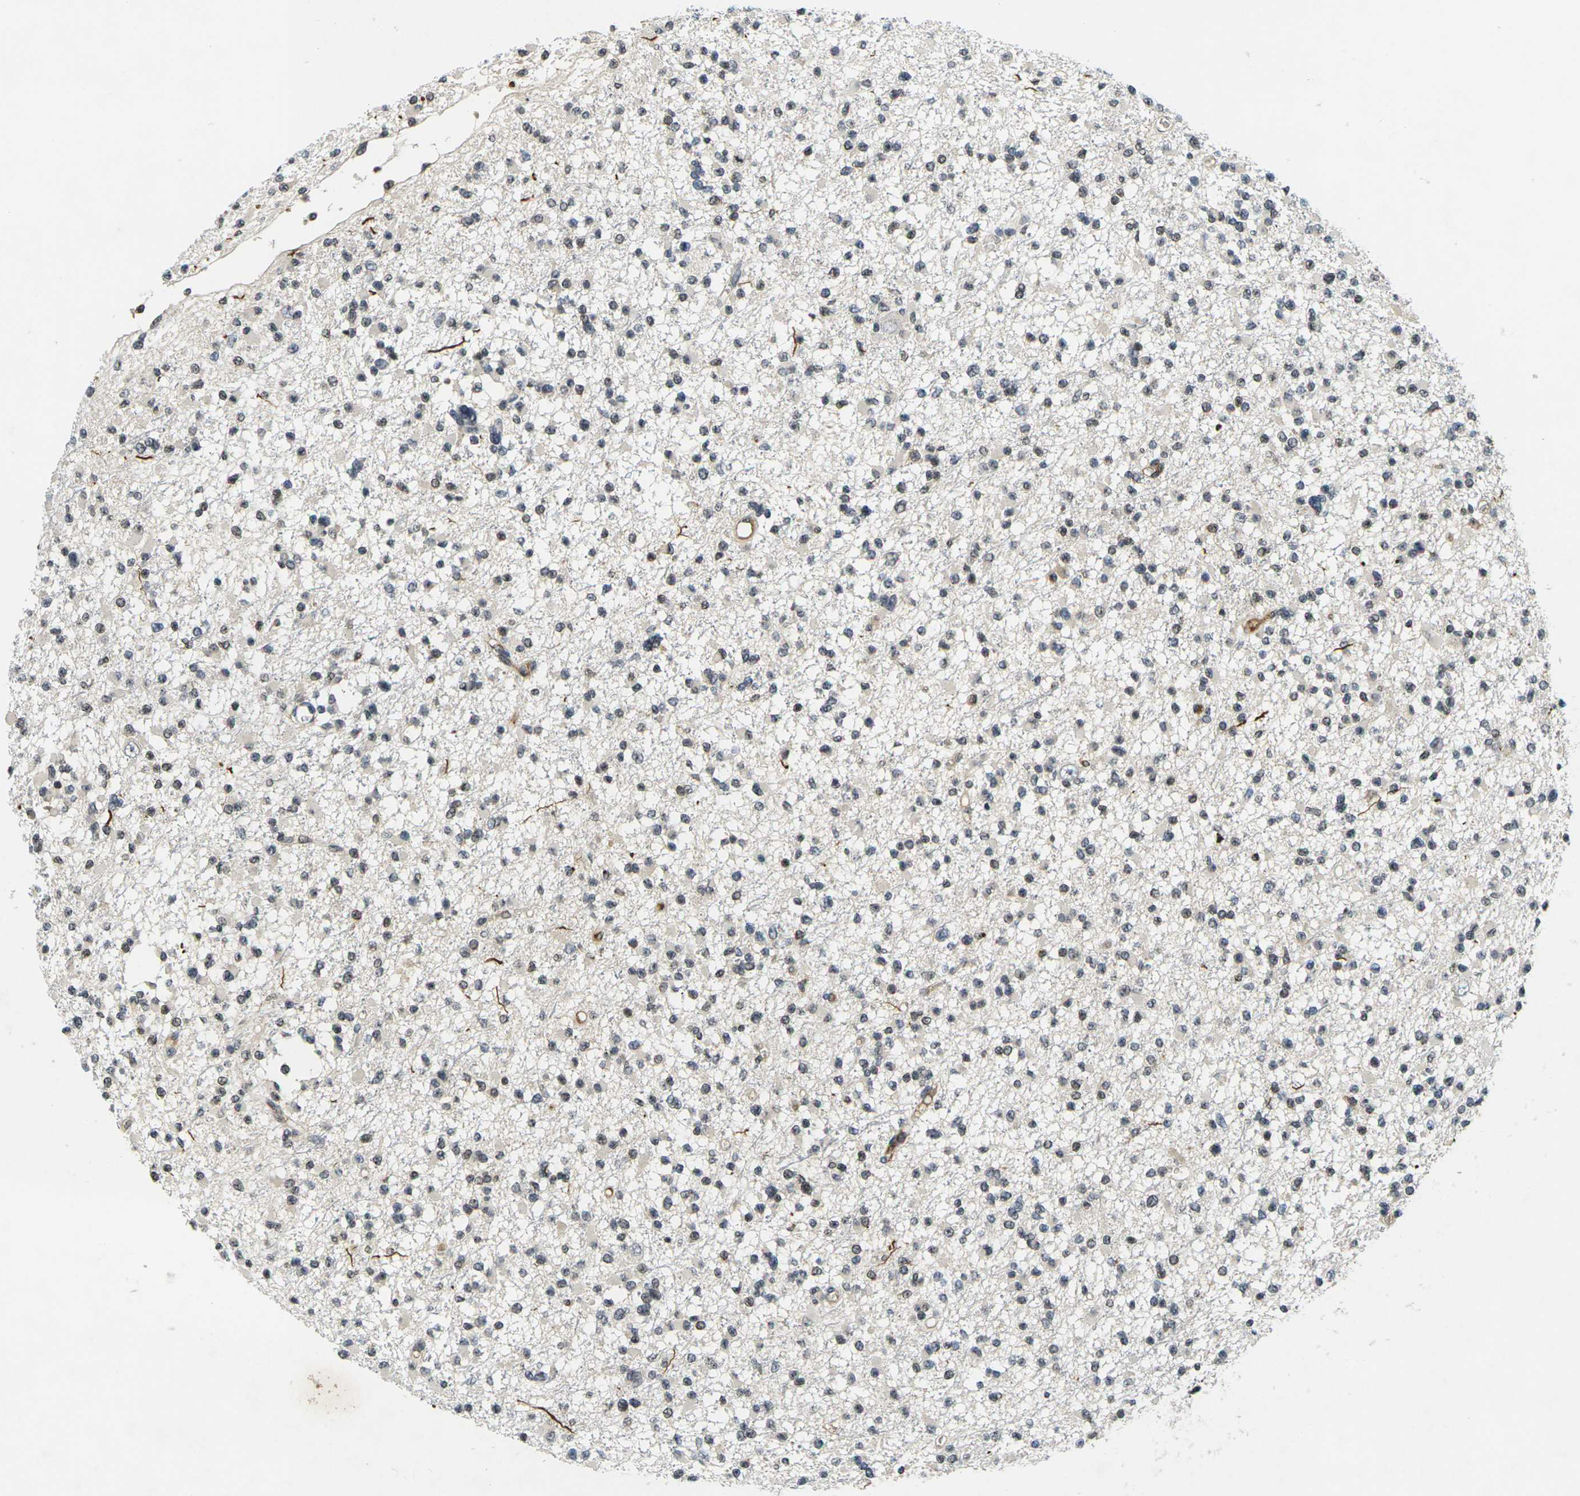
{"staining": {"intensity": "negative", "quantity": "none", "location": "none"}, "tissue": "glioma", "cell_type": "Tumor cells", "image_type": "cancer", "snomed": [{"axis": "morphology", "description": "Glioma, malignant, Low grade"}, {"axis": "topography", "description": "Brain"}], "caption": "Immunohistochemical staining of malignant glioma (low-grade) reveals no significant staining in tumor cells. (DAB IHC with hematoxylin counter stain).", "gene": "C1QC", "patient": {"sex": "female", "age": 22}}